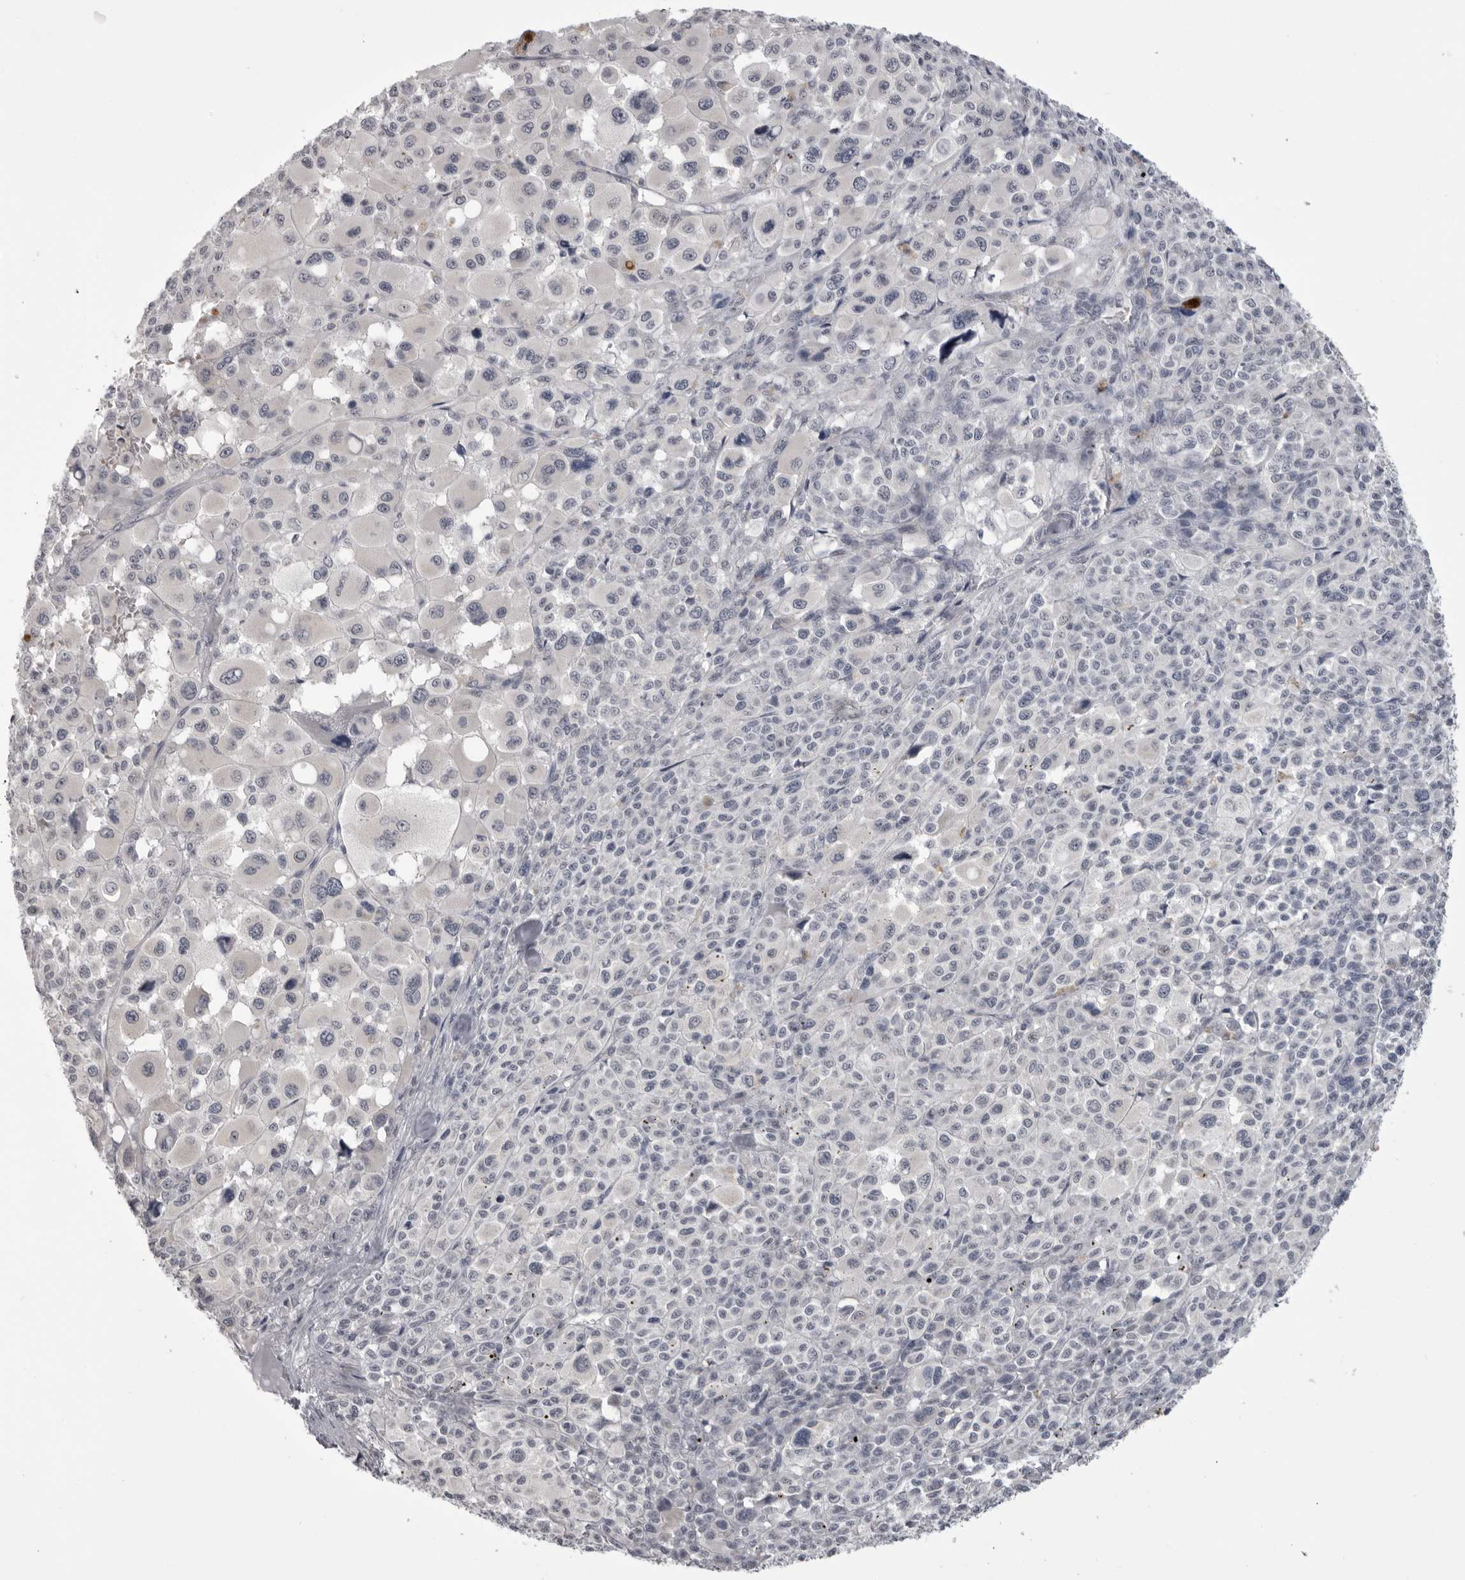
{"staining": {"intensity": "negative", "quantity": "none", "location": "none"}, "tissue": "melanoma", "cell_type": "Tumor cells", "image_type": "cancer", "snomed": [{"axis": "morphology", "description": "Malignant melanoma, Metastatic site"}, {"axis": "topography", "description": "Skin"}], "caption": "Immunohistochemistry (IHC) micrograph of neoplastic tissue: malignant melanoma (metastatic site) stained with DAB (3,3'-diaminobenzidine) demonstrates no significant protein positivity in tumor cells. The staining was performed using DAB to visualize the protein expression in brown, while the nuclei were stained in blue with hematoxylin (Magnification: 20x).", "gene": "EPHA10", "patient": {"sex": "female", "age": 74}}